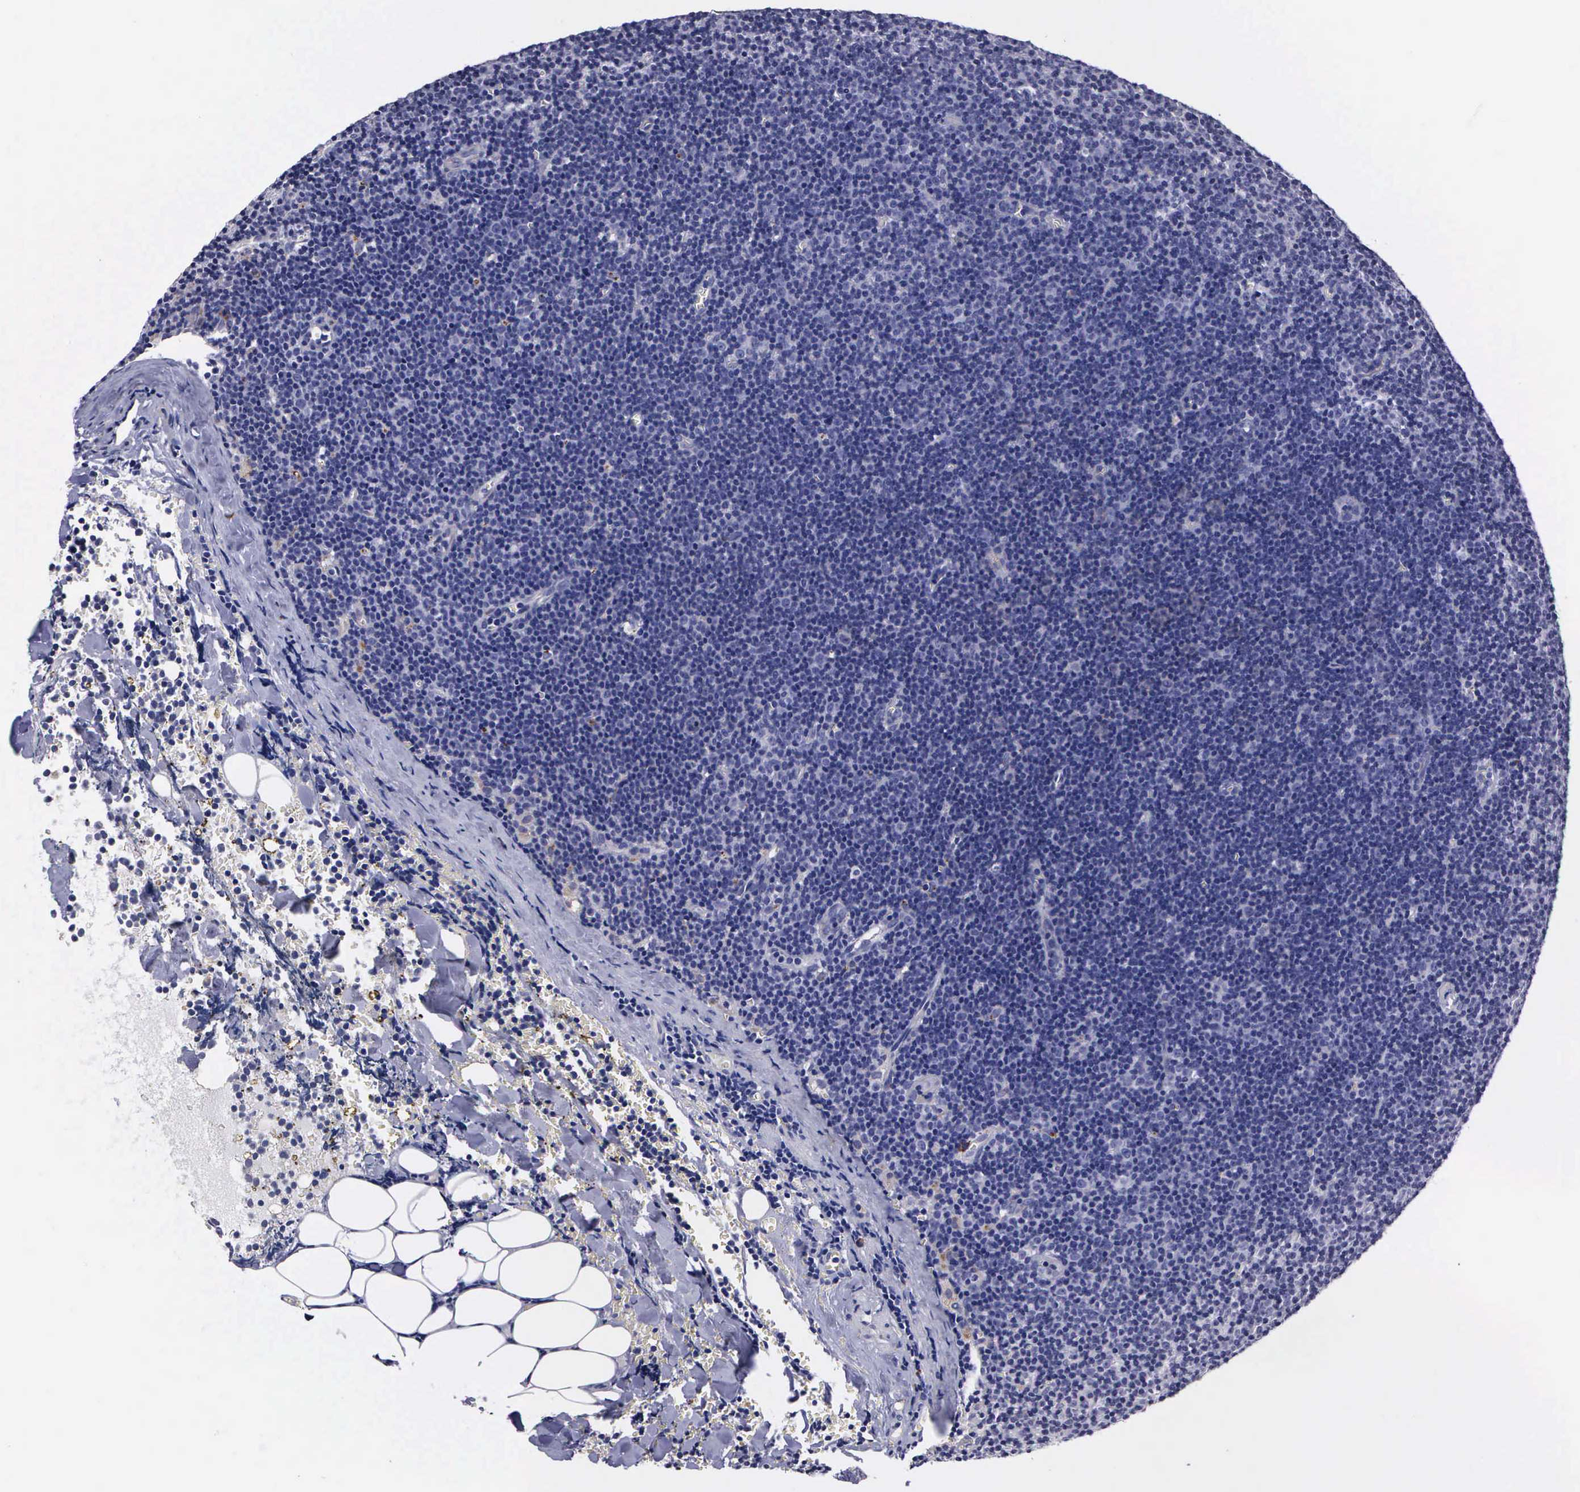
{"staining": {"intensity": "negative", "quantity": "none", "location": "none"}, "tissue": "lymphoma", "cell_type": "Tumor cells", "image_type": "cancer", "snomed": [{"axis": "morphology", "description": "Malignant lymphoma, non-Hodgkin's type, Low grade"}, {"axis": "topography", "description": "Lymph node"}], "caption": "Immunohistochemistry of human malignant lymphoma, non-Hodgkin's type (low-grade) displays no expression in tumor cells. (DAB (3,3'-diaminobenzidine) IHC, high magnification).", "gene": "CRELD2", "patient": {"sex": "male", "age": 57}}